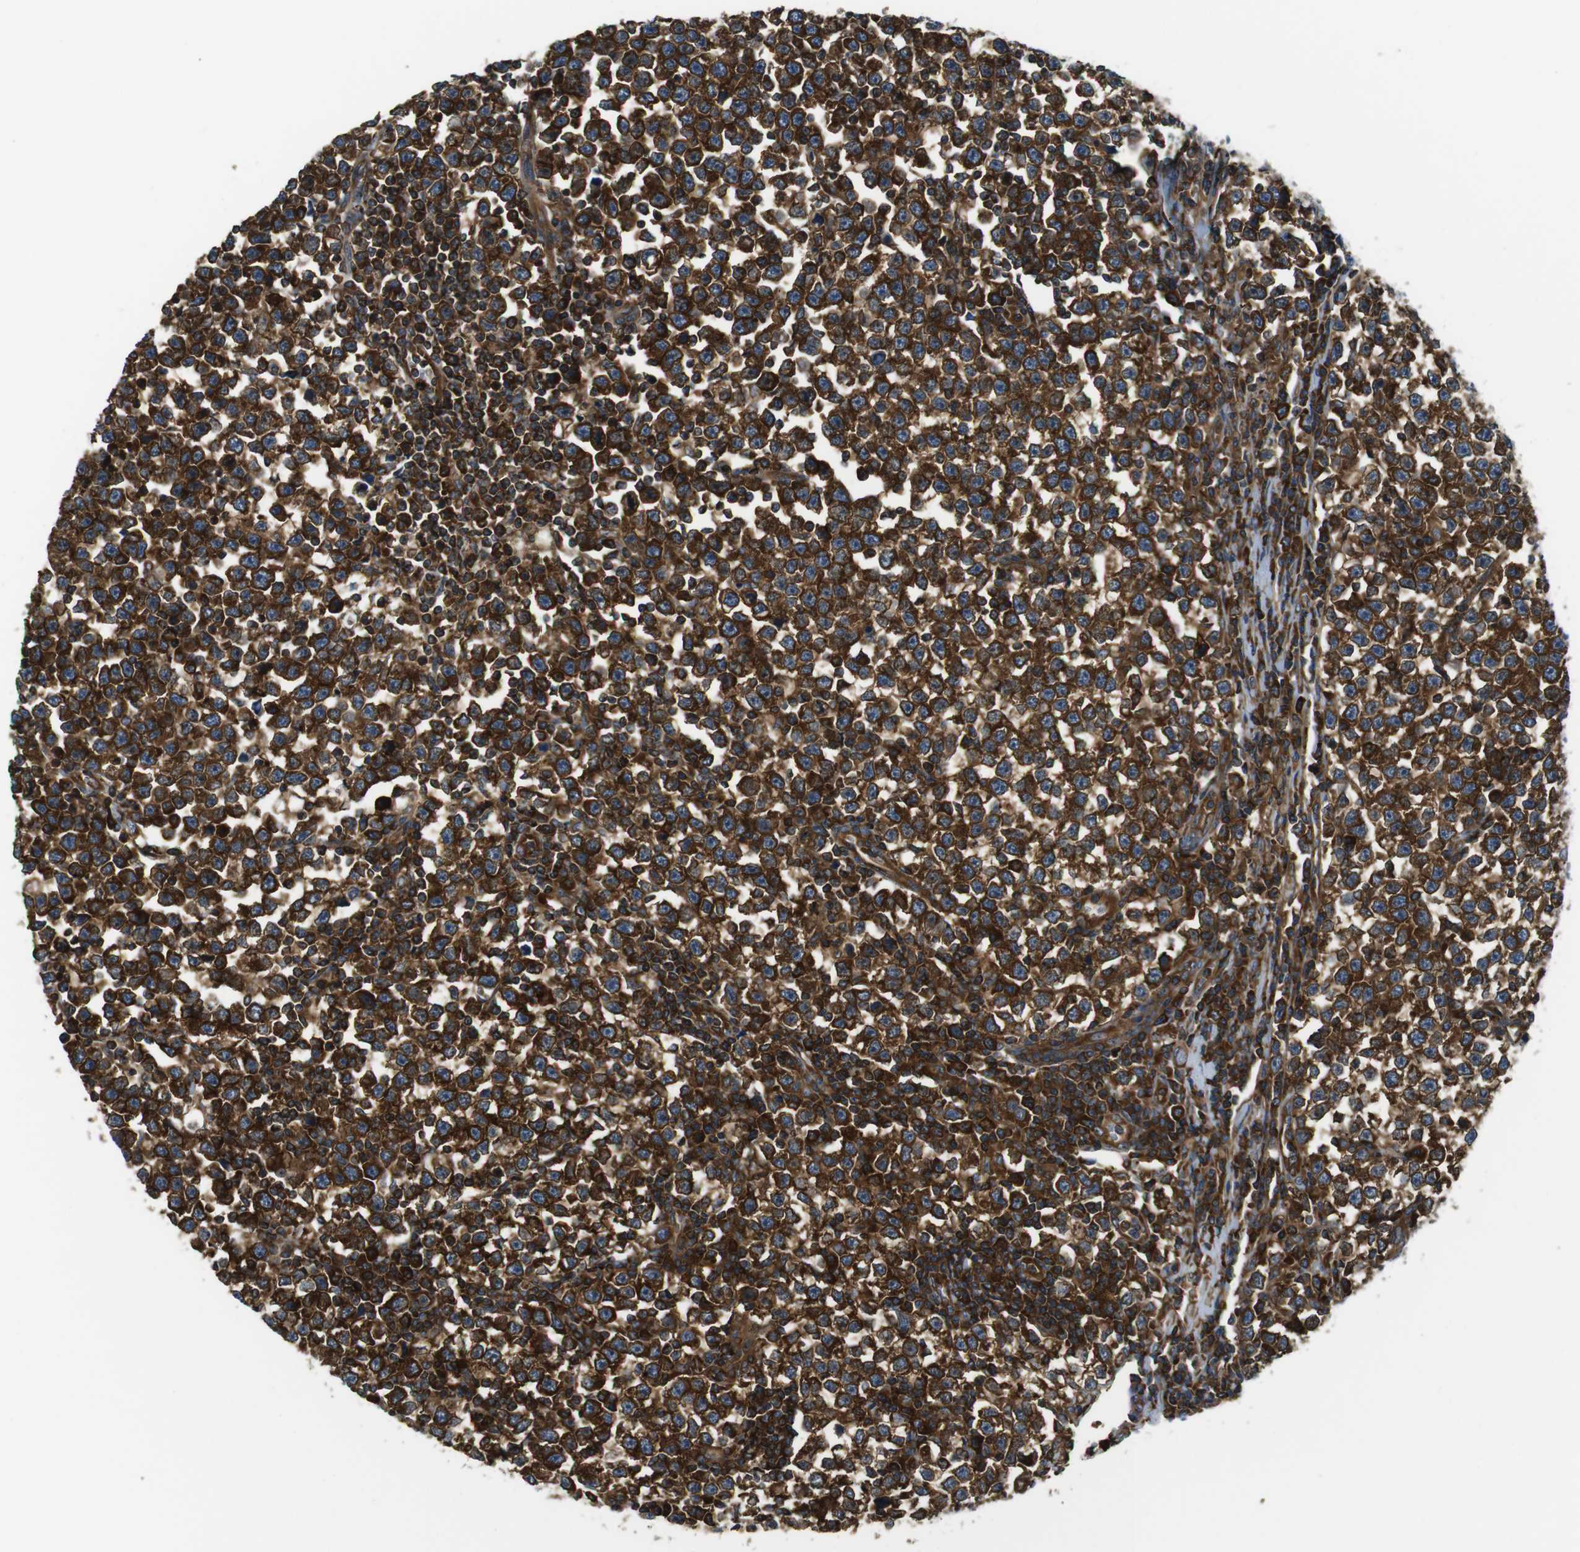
{"staining": {"intensity": "strong", "quantity": ">75%", "location": "cytoplasmic/membranous"}, "tissue": "testis cancer", "cell_type": "Tumor cells", "image_type": "cancer", "snomed": [{"axis": "morphology", "description": "Seminoma, NOS"}, {"axis": "topography", "description": "Testis"}], "caption": "Strong cytoplasmic/membranous protein expression is seen in about >75% of tumor cells in testis seminoma. The protein of interest is shown in brown color, while the nuclei are stained blue.", "gene": "TSC1", "patient": {"sex": "male", "age": 43}}